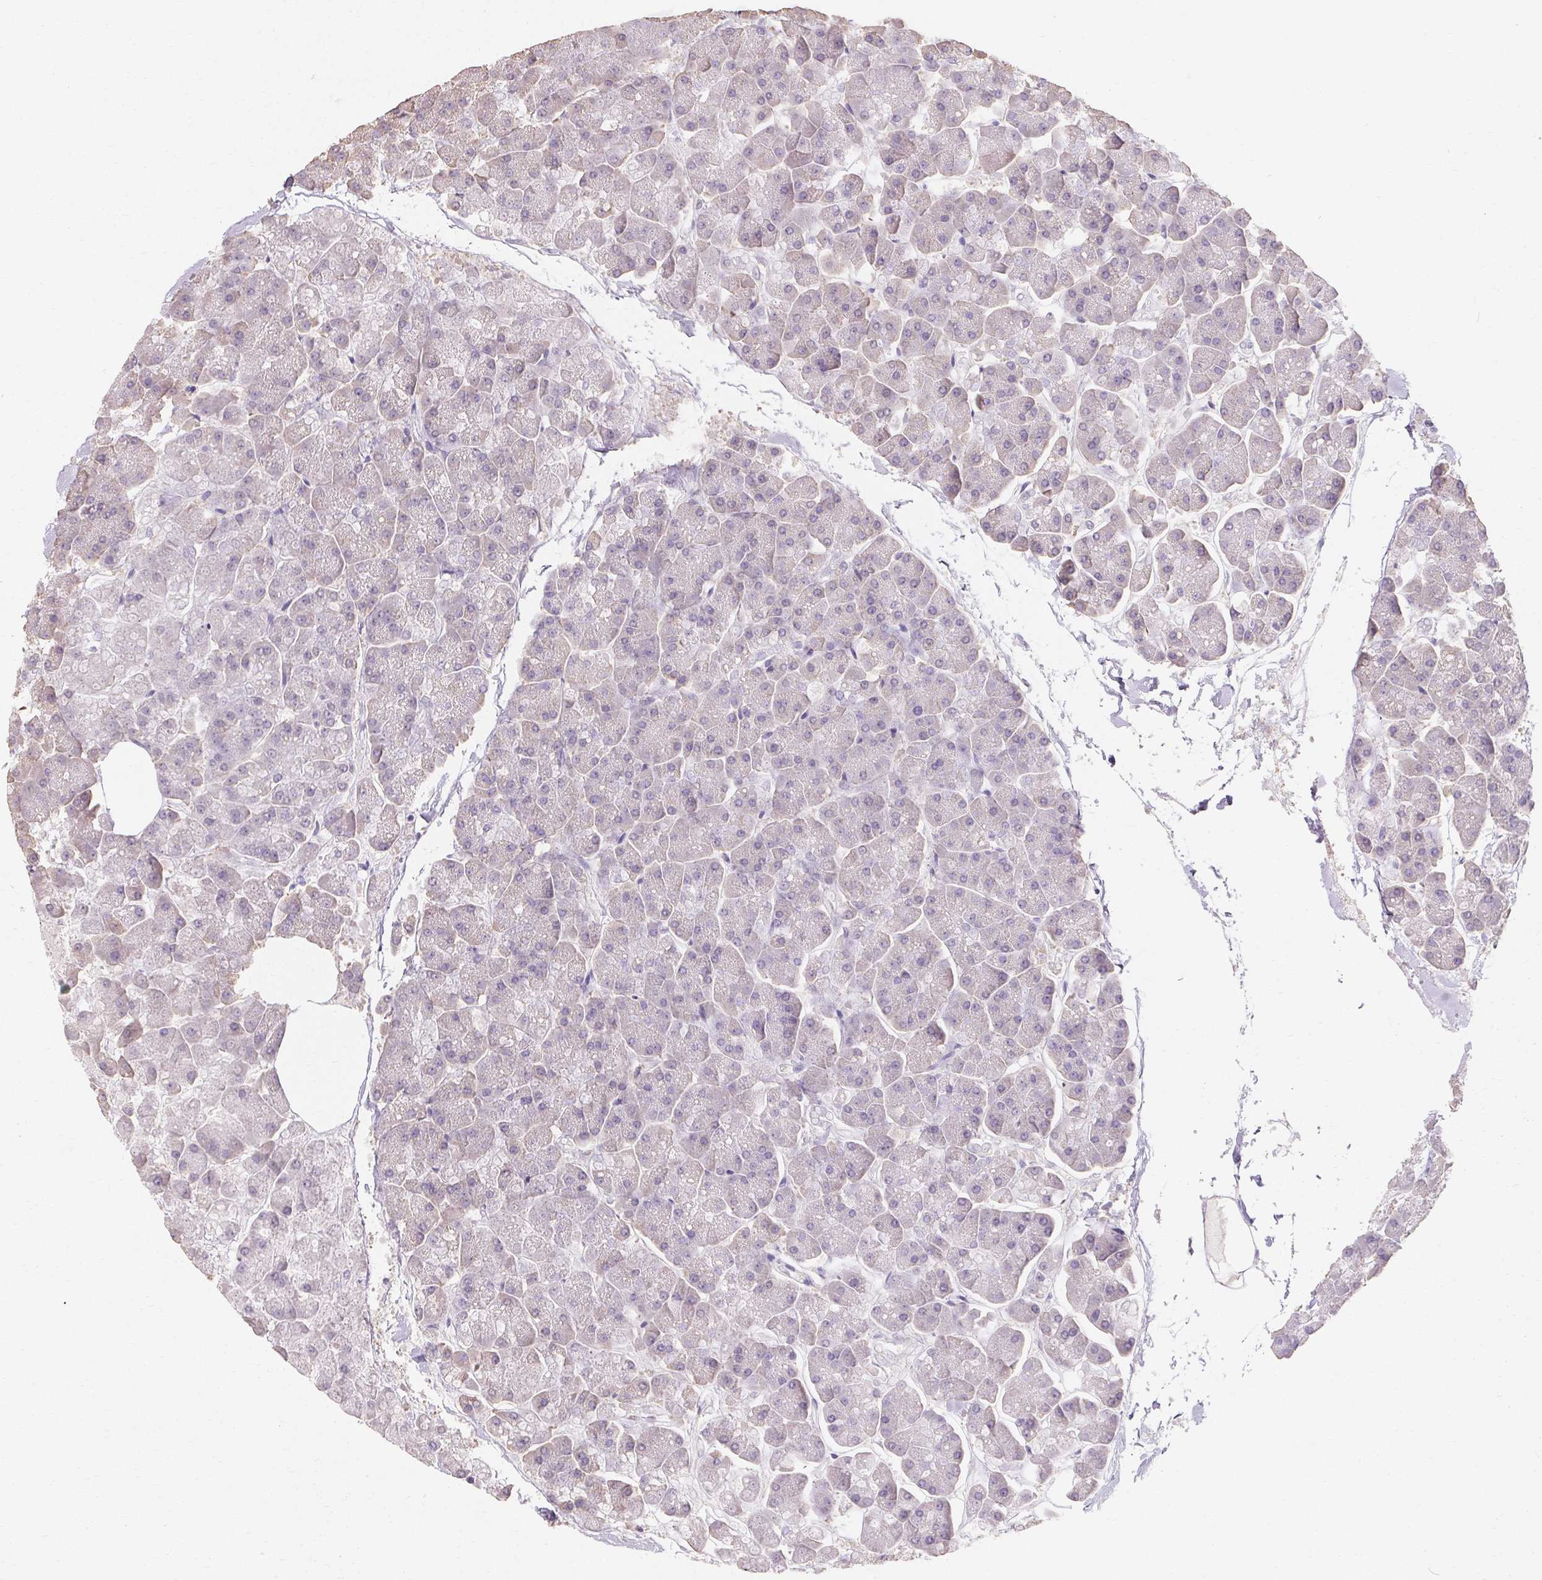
{"staining": {"intensity": "negative", "quantity": "none", "location": "none"}, "tissue": "pancreas", "cell_type": "Exocrine glandular cells", "image_type": "normal", "snomed": [{"axis": "morphology", "description": "Normal tissue, NOS"}, {"axis": "topography", "description": "Pancreas"}, {"axis": "topography", "description": "Peripheral nerve tissue"}], "caption": "The image demonstrates no staining of exocrine glandular cells in normal pancreas.", "gene": "MAP7D2", "patient": {"sex": "male", "age": 54}}